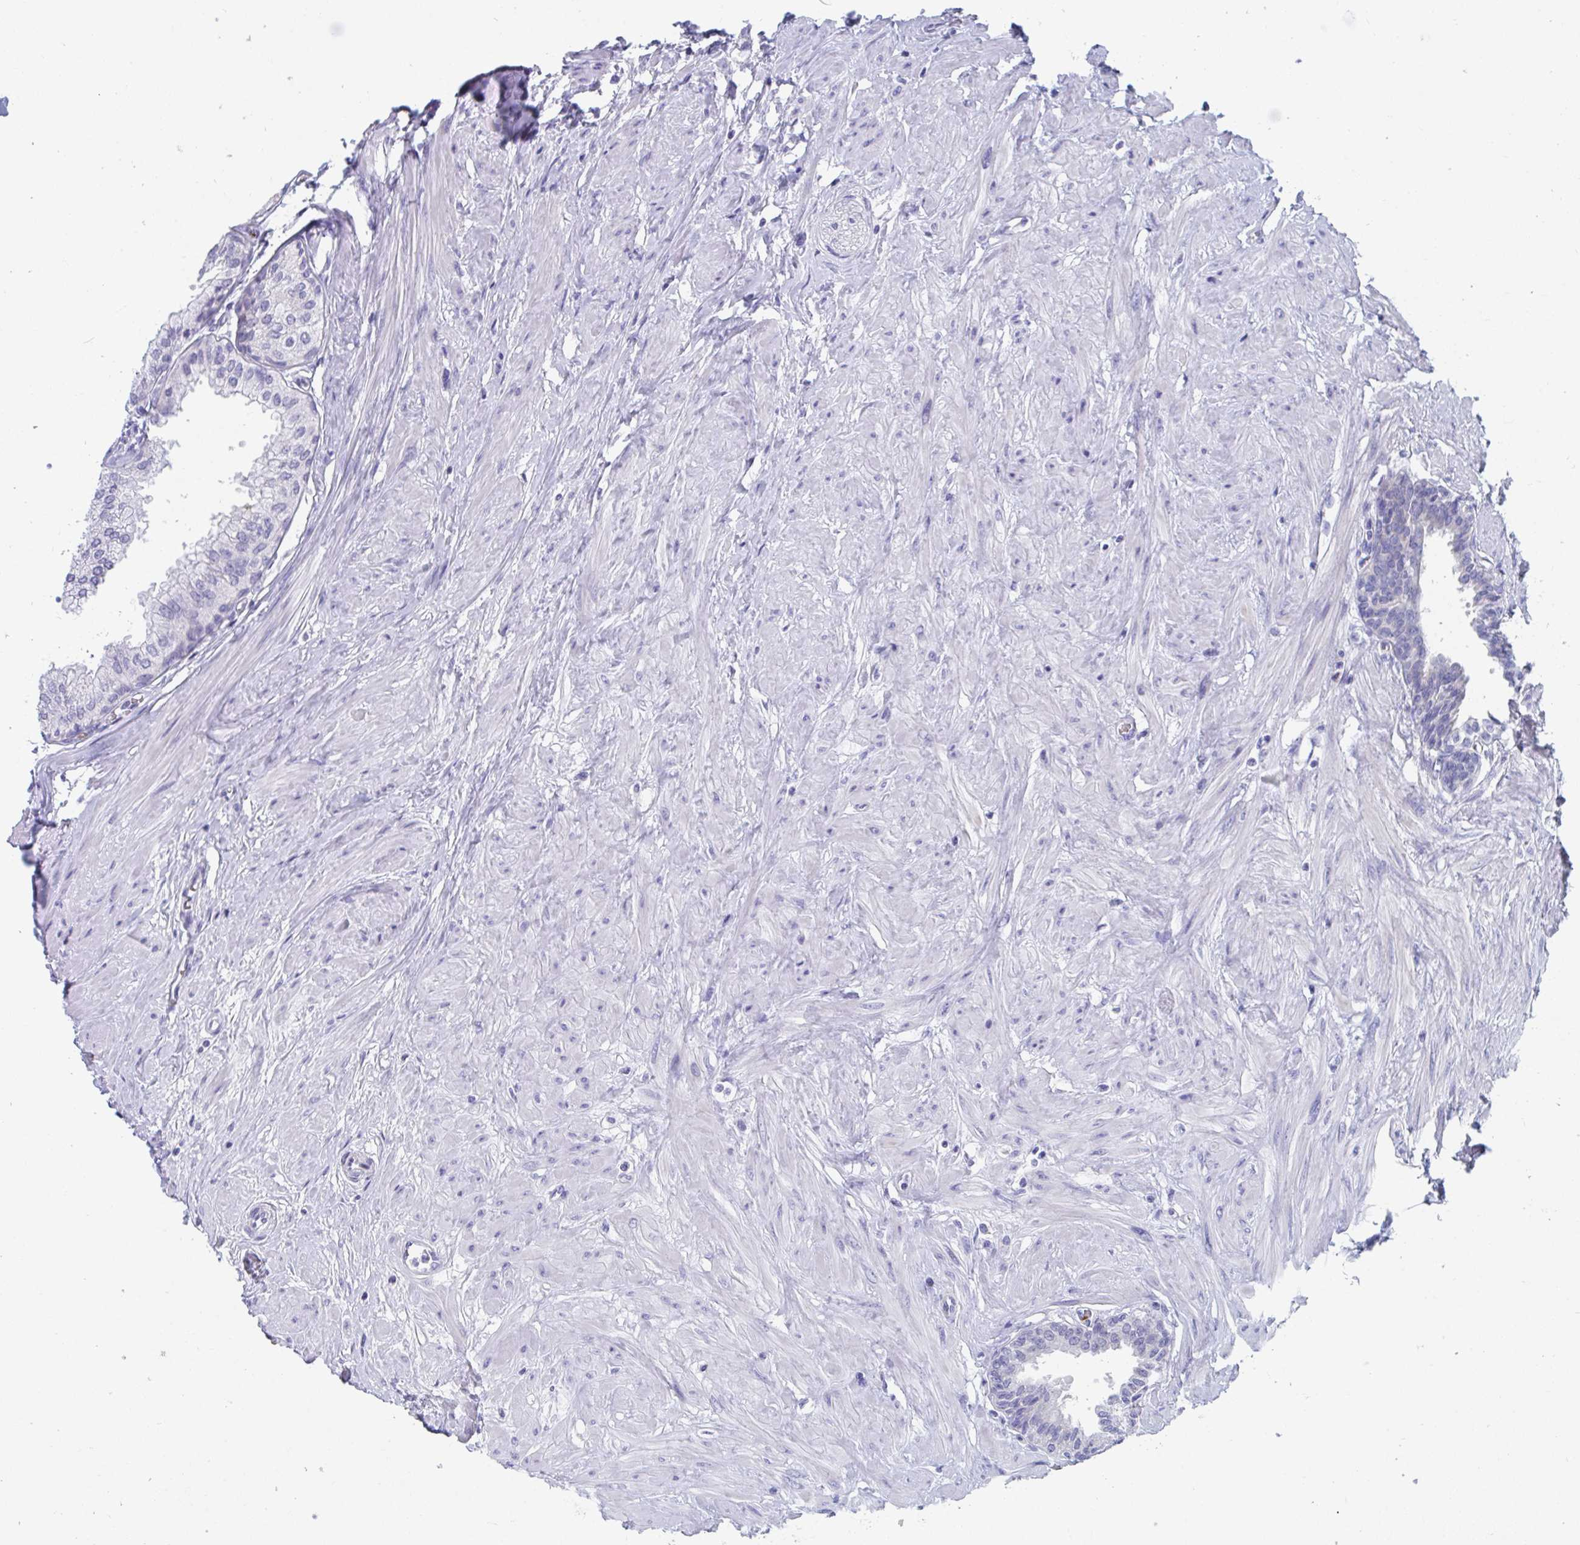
{"staining": {"intensity": "negative", "quantity": "none", "location": "none"}, "tissue": "seminal vesicle", "cell_type": "Glandular cells", "image_type": "normal", "snomed": [{"axis": "morphology", "description": "Normal tissue, NOS"}, {"axis": "topography", "description": "Prostate"}, {"axis": "topography", "description": "Seminal veicle"}], "caption": "Immunohistochemistry micrograph of normal seminal vesicle: seminal vesicle stained with DAB (3,3'-diaminobenzidine) displays no significant protein expression in glandular cells. (Stains: DAB immunohistochemistry with hematoxylin counter stain, Microscopy: brightfield microscopy at high magnification).", "gene": "TTC30A", "patient": {"sex": "male", "age": 60}}